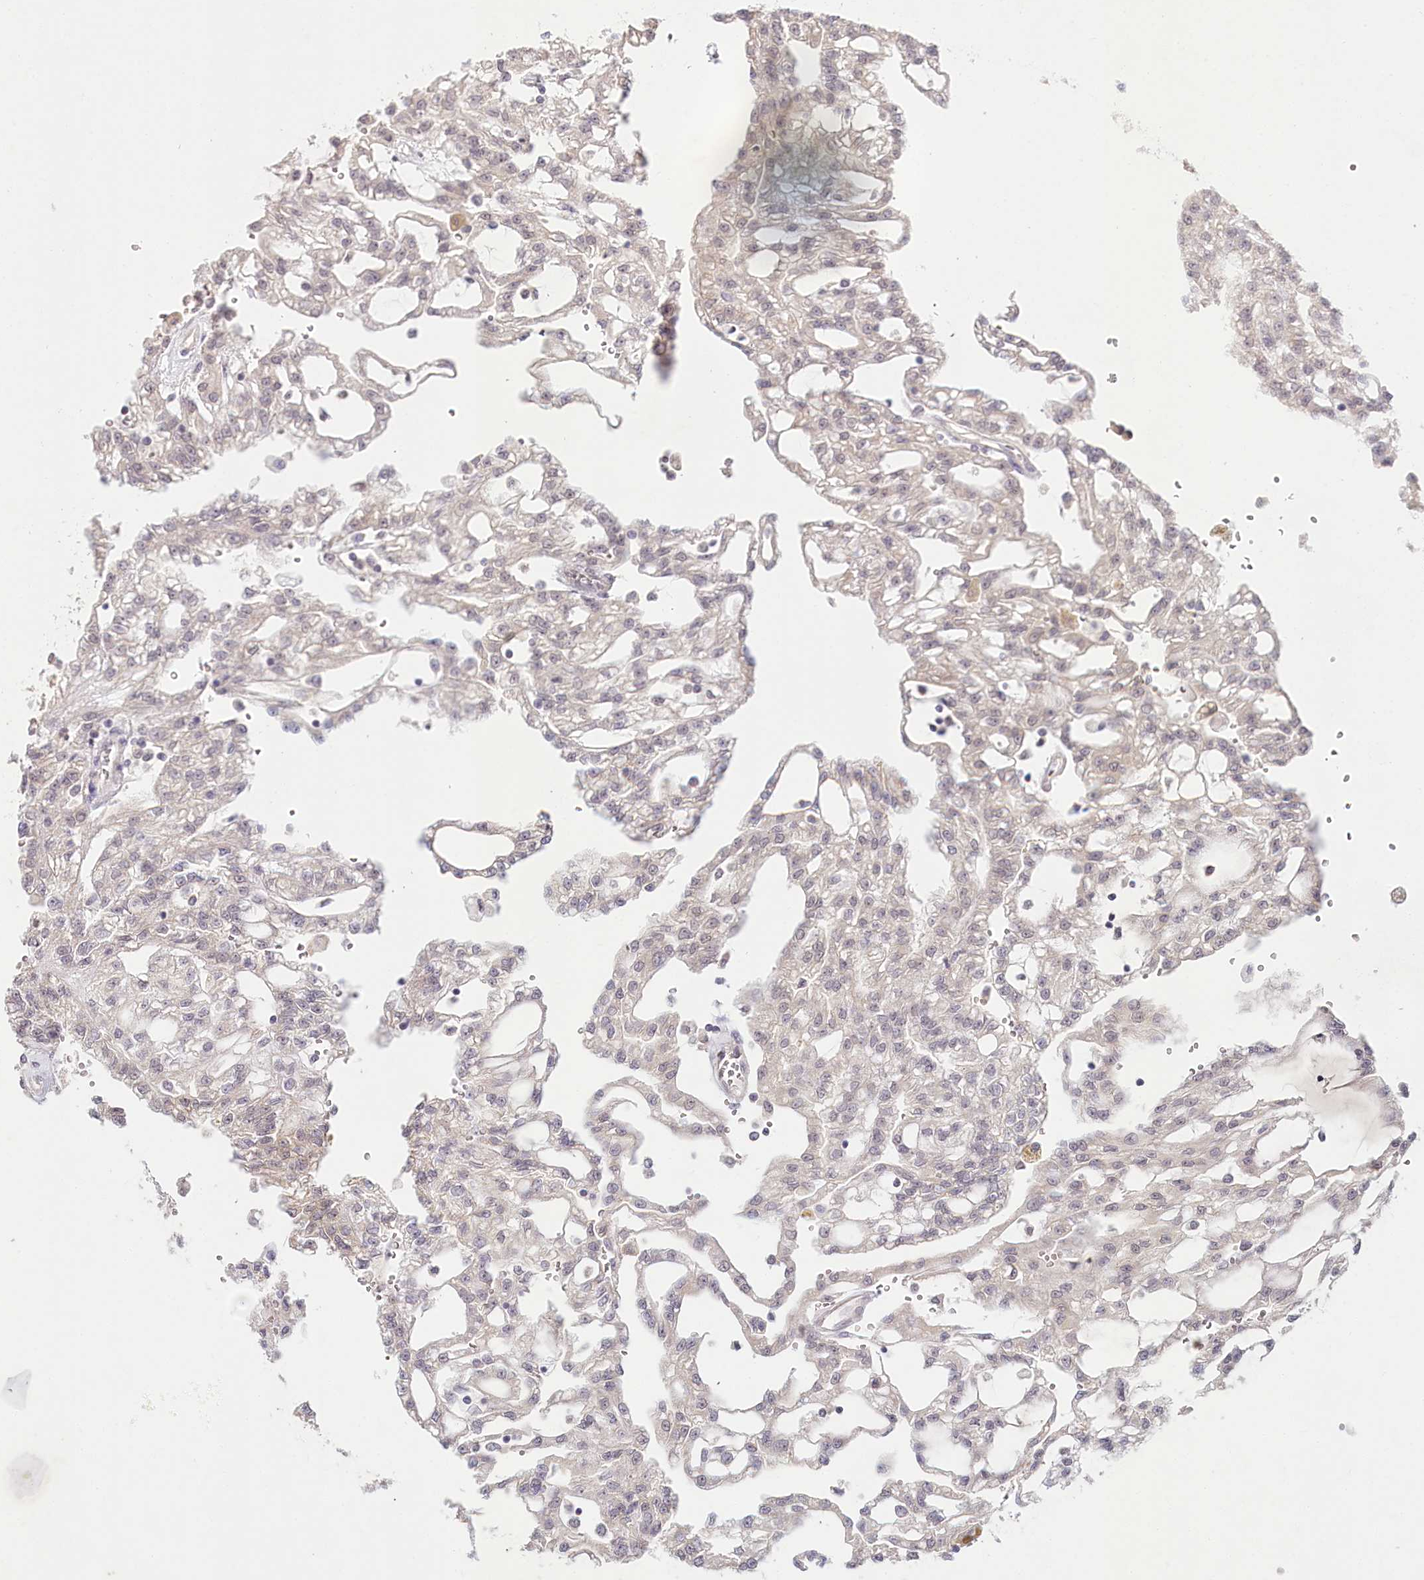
{"staining": {"intensity": "negative", "quantity": "none", "location": "none"}, "tissue": "renal cancer", "cell_type": "Tumor cells", "image_type": "cancer", "snomed": [{"axis": "morphology", "description": "Adenocarcinoma, NOS"}, {"axis": "topography", "description": "Kidney"}], "caption": "Histopathology image shows no significant protein positivity in tumor cells of adenocarcinoma (renal).", "gene": "AMTN", "patient": {"sex": "male", "age": 63}}